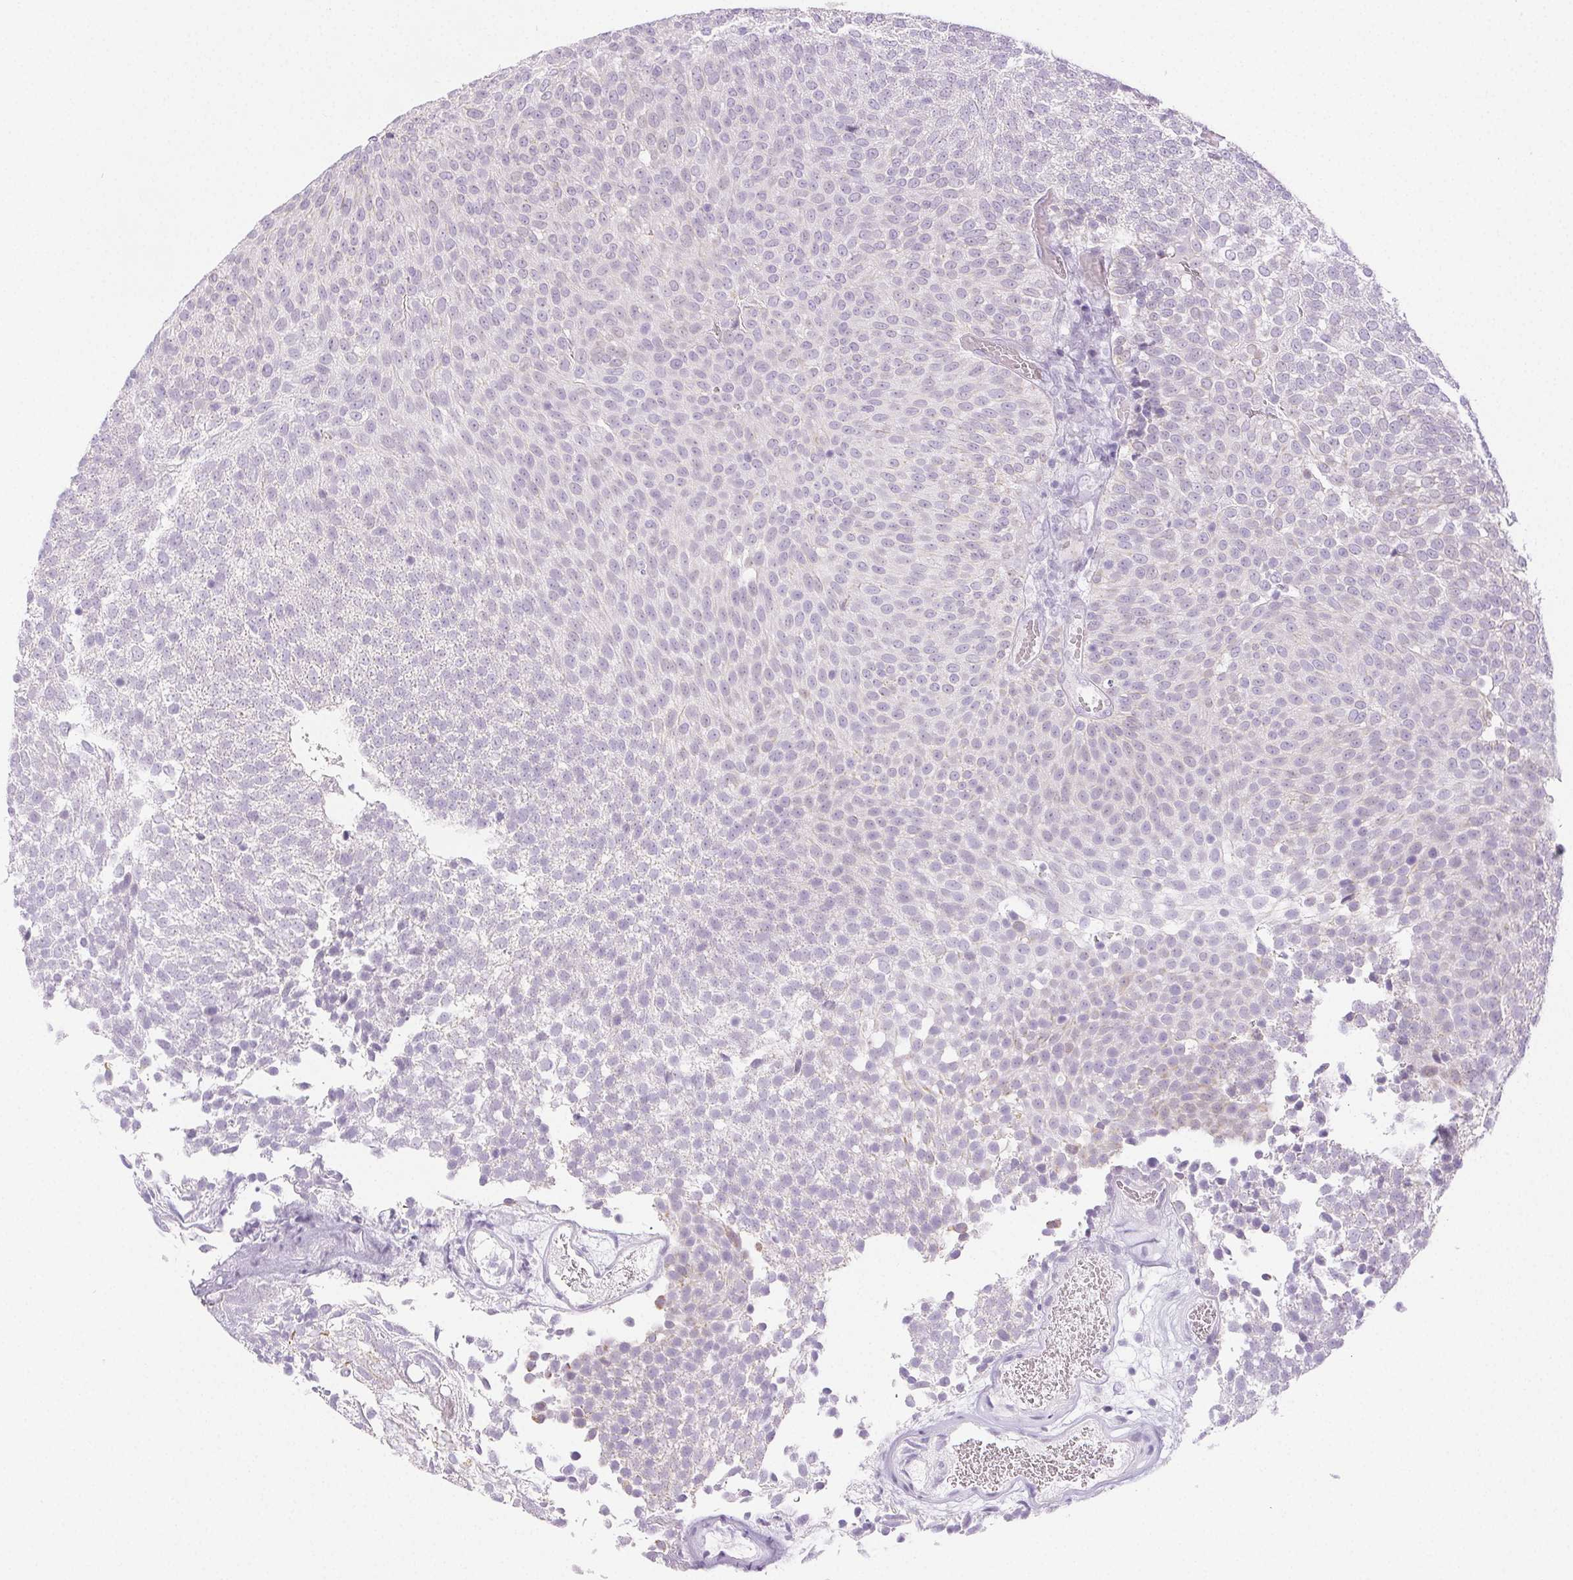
{"staining": {"intensity": "negative", "quantity": "none", "location": "none"}, "tissue": "urothelial cancer", "cell_type": "Tumor cells", "image_type": "cancer", "snomed": [{"axis": "morphology", "description": "Urothelial carcinoma, Low grade"}, {"axis": "topography", "description": "Urinary bladder"}], "caption": "Tumor cells show no significant positivity in urothelial cancer.", "gene": "PI3", "patient": {"sex": "female", "age": 79}}